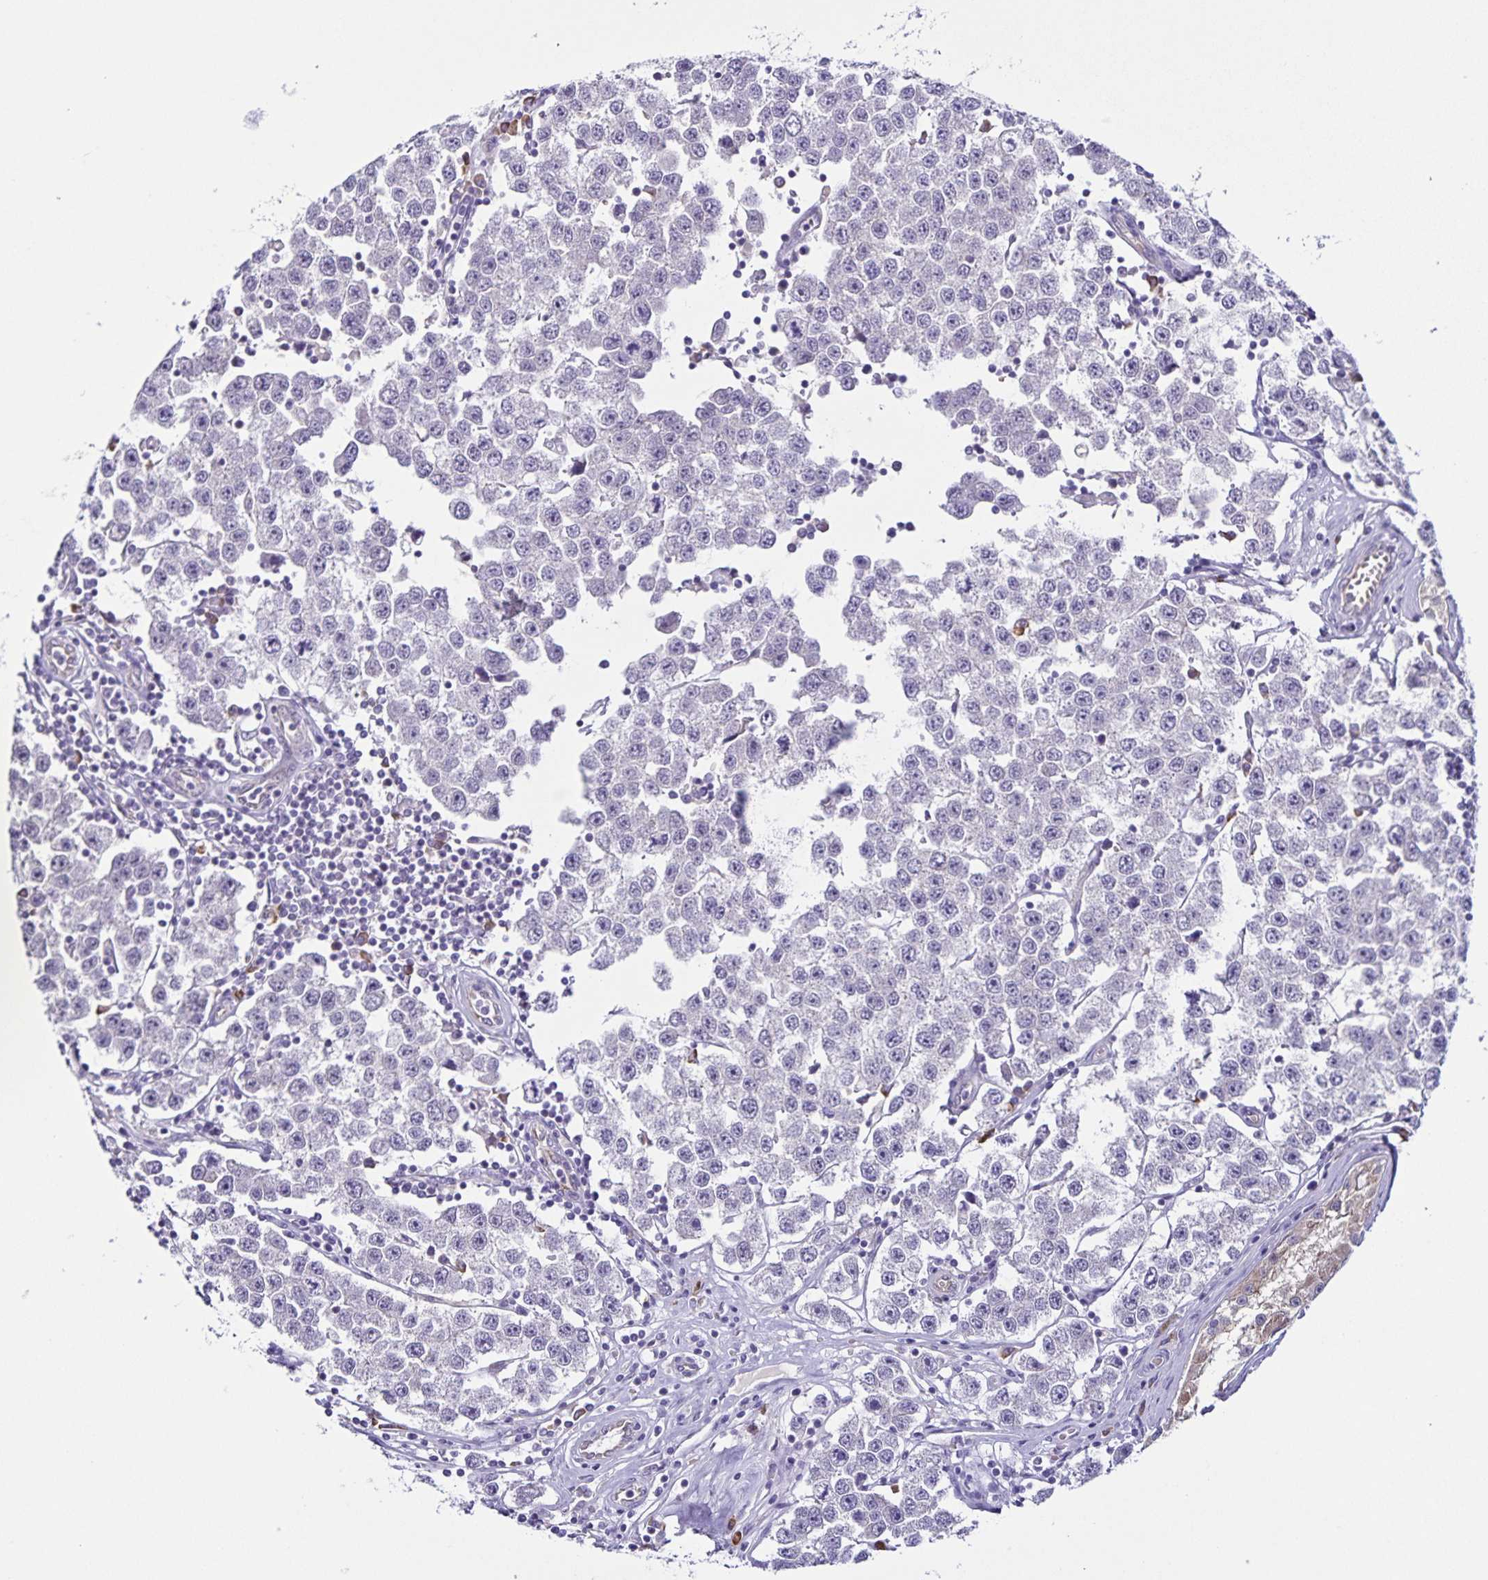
{"staining": {"intensity": "negative", "quantity": "none", "location": "none"}, "tissue": "testis cancer", "cell_type": "Tumor cells", "image_type": "cancer", "snomed": [{"axis": "morphology", "description": "Seminoma, NOS"}, {"axis": "topography", "description": "Testis"}], "caption": "IHC image of neoplastic tissue: human testis seminoma stained with DAB demonstrates no significant protein expression in tumor cells. Nuclei are stained in blue.", "gene": "STPG4", "patient": {"sex": "male", "age": 34}}